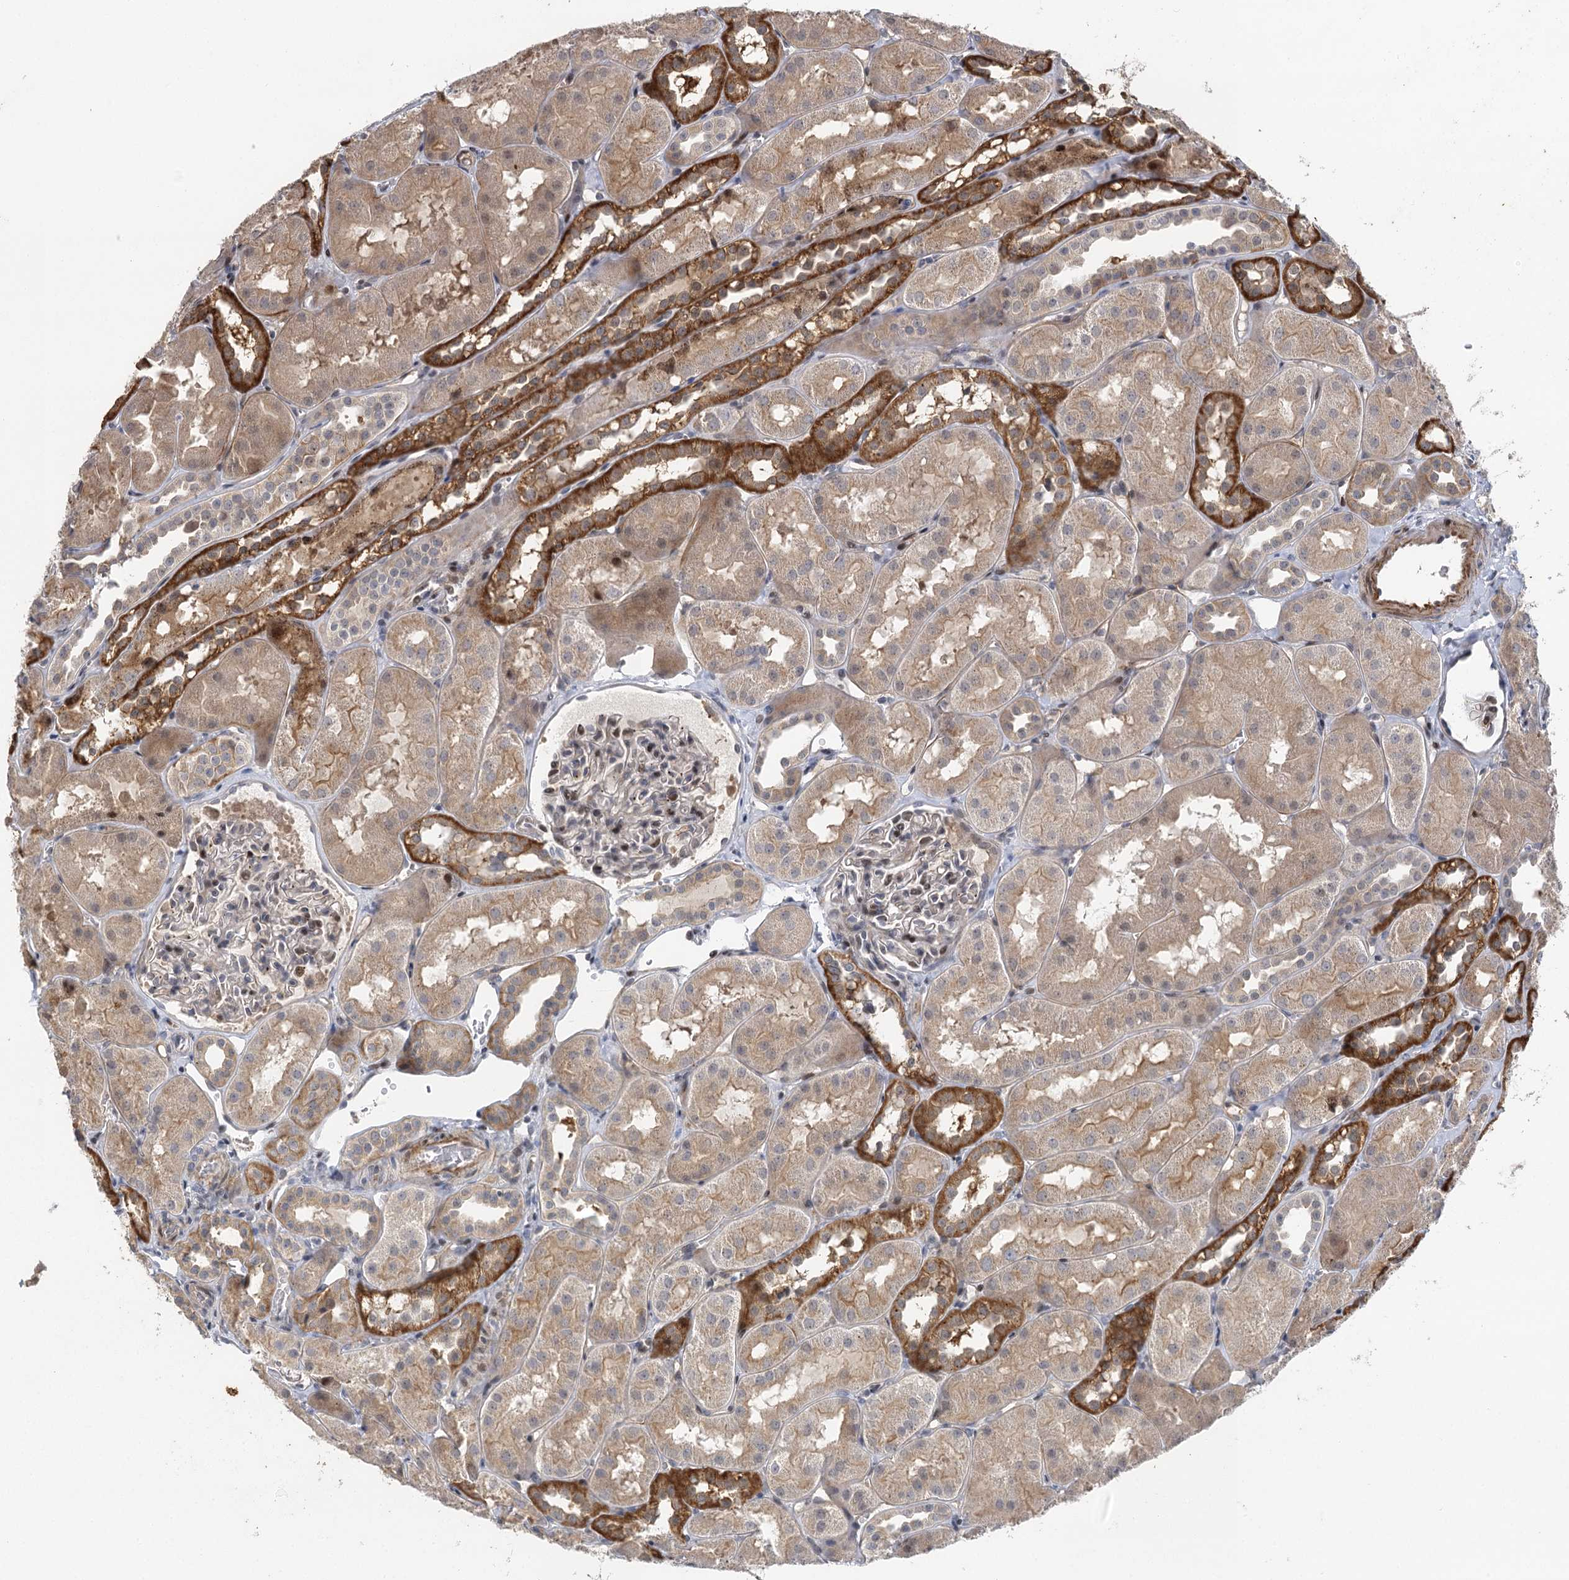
{"staining": {"intensity": "weak", "quantity": "<25%", "location": "cytoplasmic/membranous"}, "tissue": "kidney", "cell_type": "Cells in glomeruli", "image_type": "normal", "snomed": [{"axis": "morphology", "description": "Normal tissue, NOS"}, {"axis": "topography", "description": "Kidney"}, {"axis": "topography", "description": "Urinary bladder"}], "caption": "A histopathology image of kidney stained for a protein shows no brown staining in cells in glomeruli.", "gene": "IL11RA", "patient": {"sex": "male", "age": 16}}